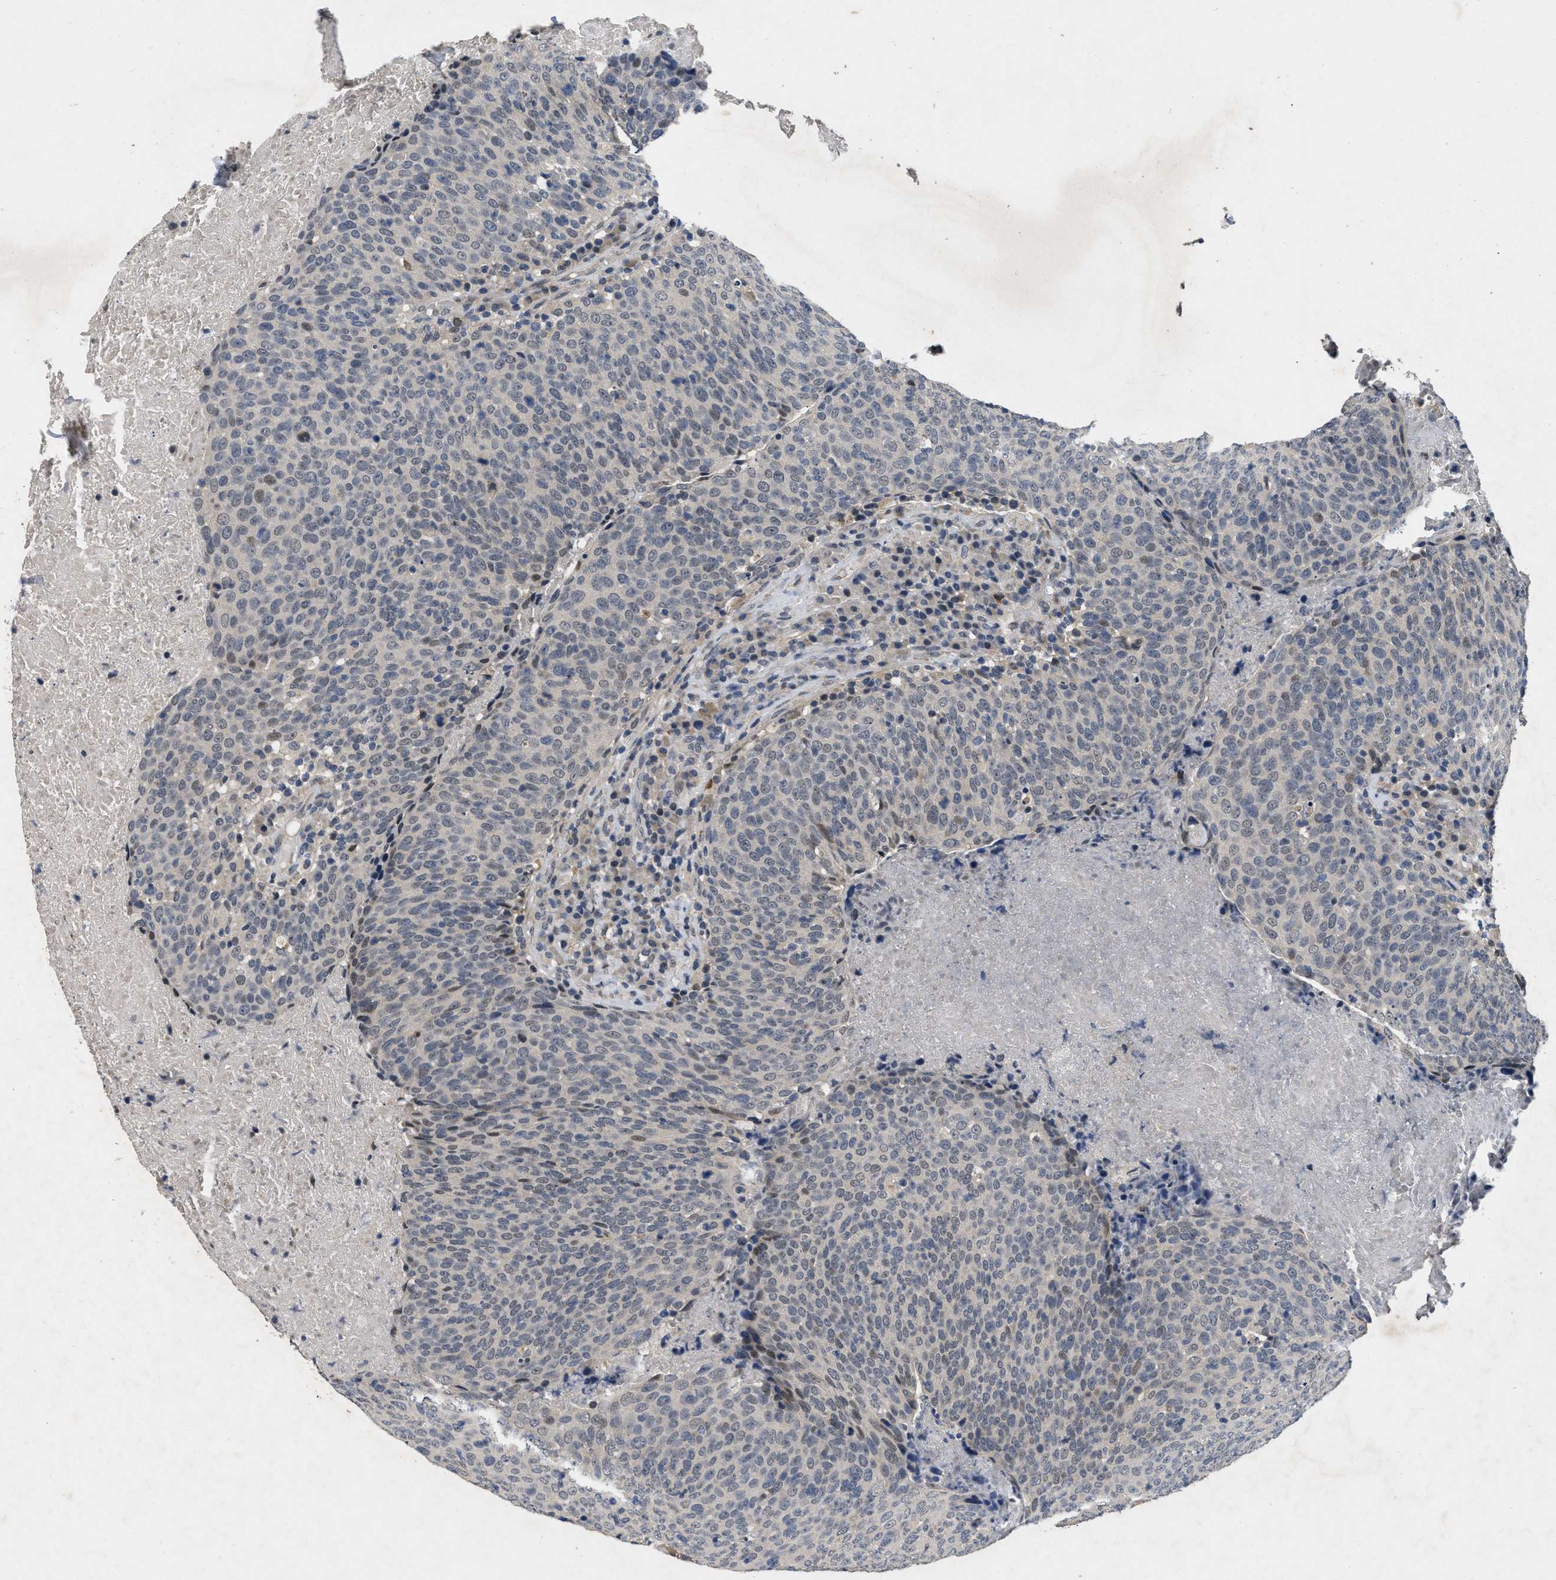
{"staining": {"intensity": "moderate", "quantity": "<25%", "location": "nuclear"}, "tissue": "head and neck cancer", "cell_type": "Tumor cells", "image_type": "cancer", "snomed": [{"axis": "morphology", "description": "Squamous cell carcinoma, NOS"}, {"axis": "morphology", "description": "Squamous cell carcinoma, metastatic, NOS"}, {"axis": "topography", "description": "Lymph node"}, {"axis": "topography", "description": "Head-Neck"}], "caption": "Brown immunohistochemical staining in head and neck cancer exhibits moderate nuclear staining in approximately <25% of tumor cells. (Stains: DAB (3,3'-diaminobenzidine) in brown, nuclei in blue, Microscopy: brightfield microscopy at high magnification).", "gene": "PAPOLG", "patient": {"sex": "male", "age": 62}}